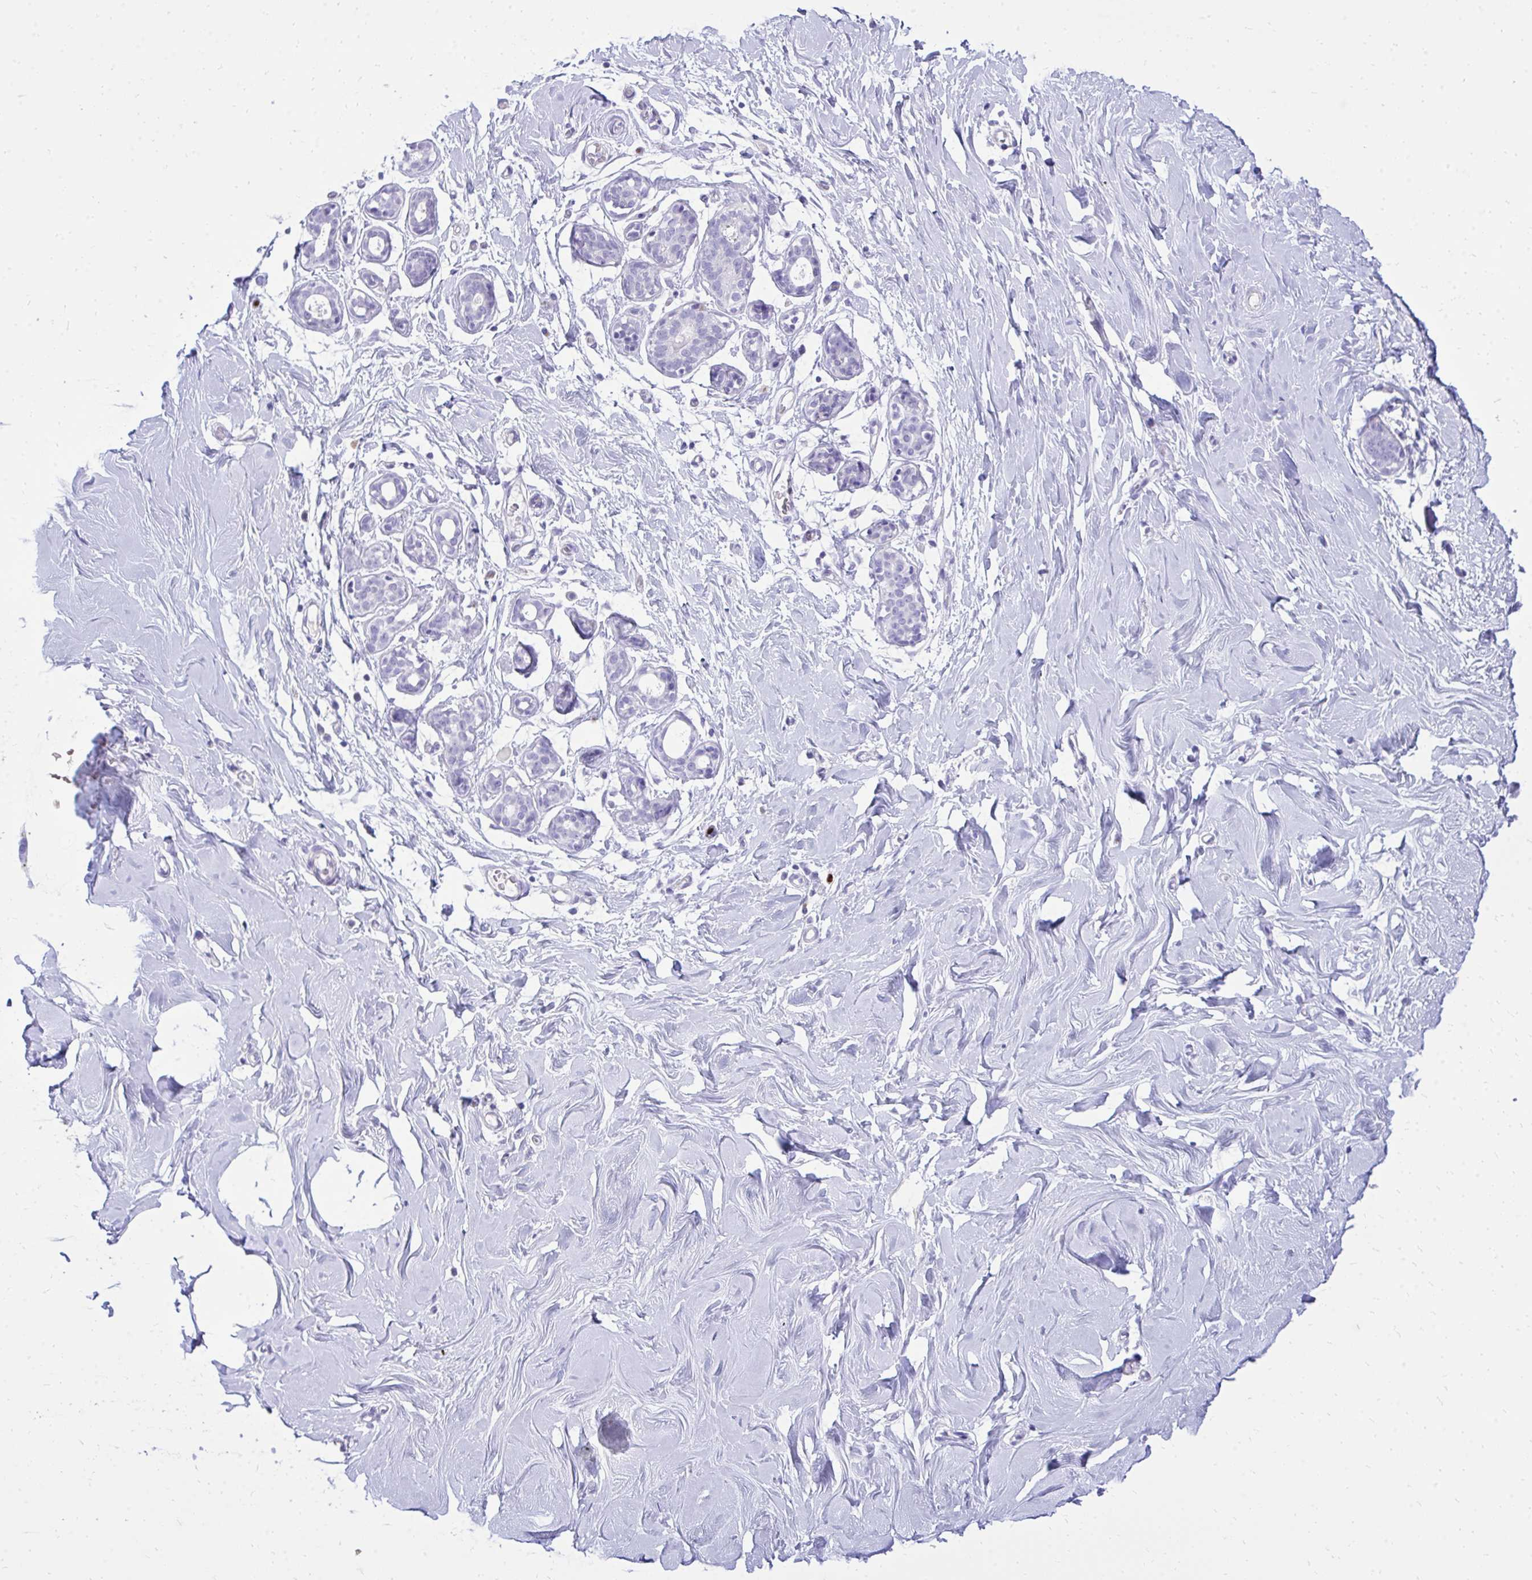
{"staining": {"intensity": "negative", "quantity": "none", "location": "none"}, "tissue": "breast", "cell_type": "Adipocytes", "image_type": "normal", "snomed": [{"axis": "morphology", "description": "Normal tissue, NOS"}, {"axis": "topography", "description": "Breast"}], "caption": "Micrograph shows no significant protein expression in adipocytes of benign breast.", "gene": "ANKDD1B", "patient": {"sex": "female", "age": 27}}